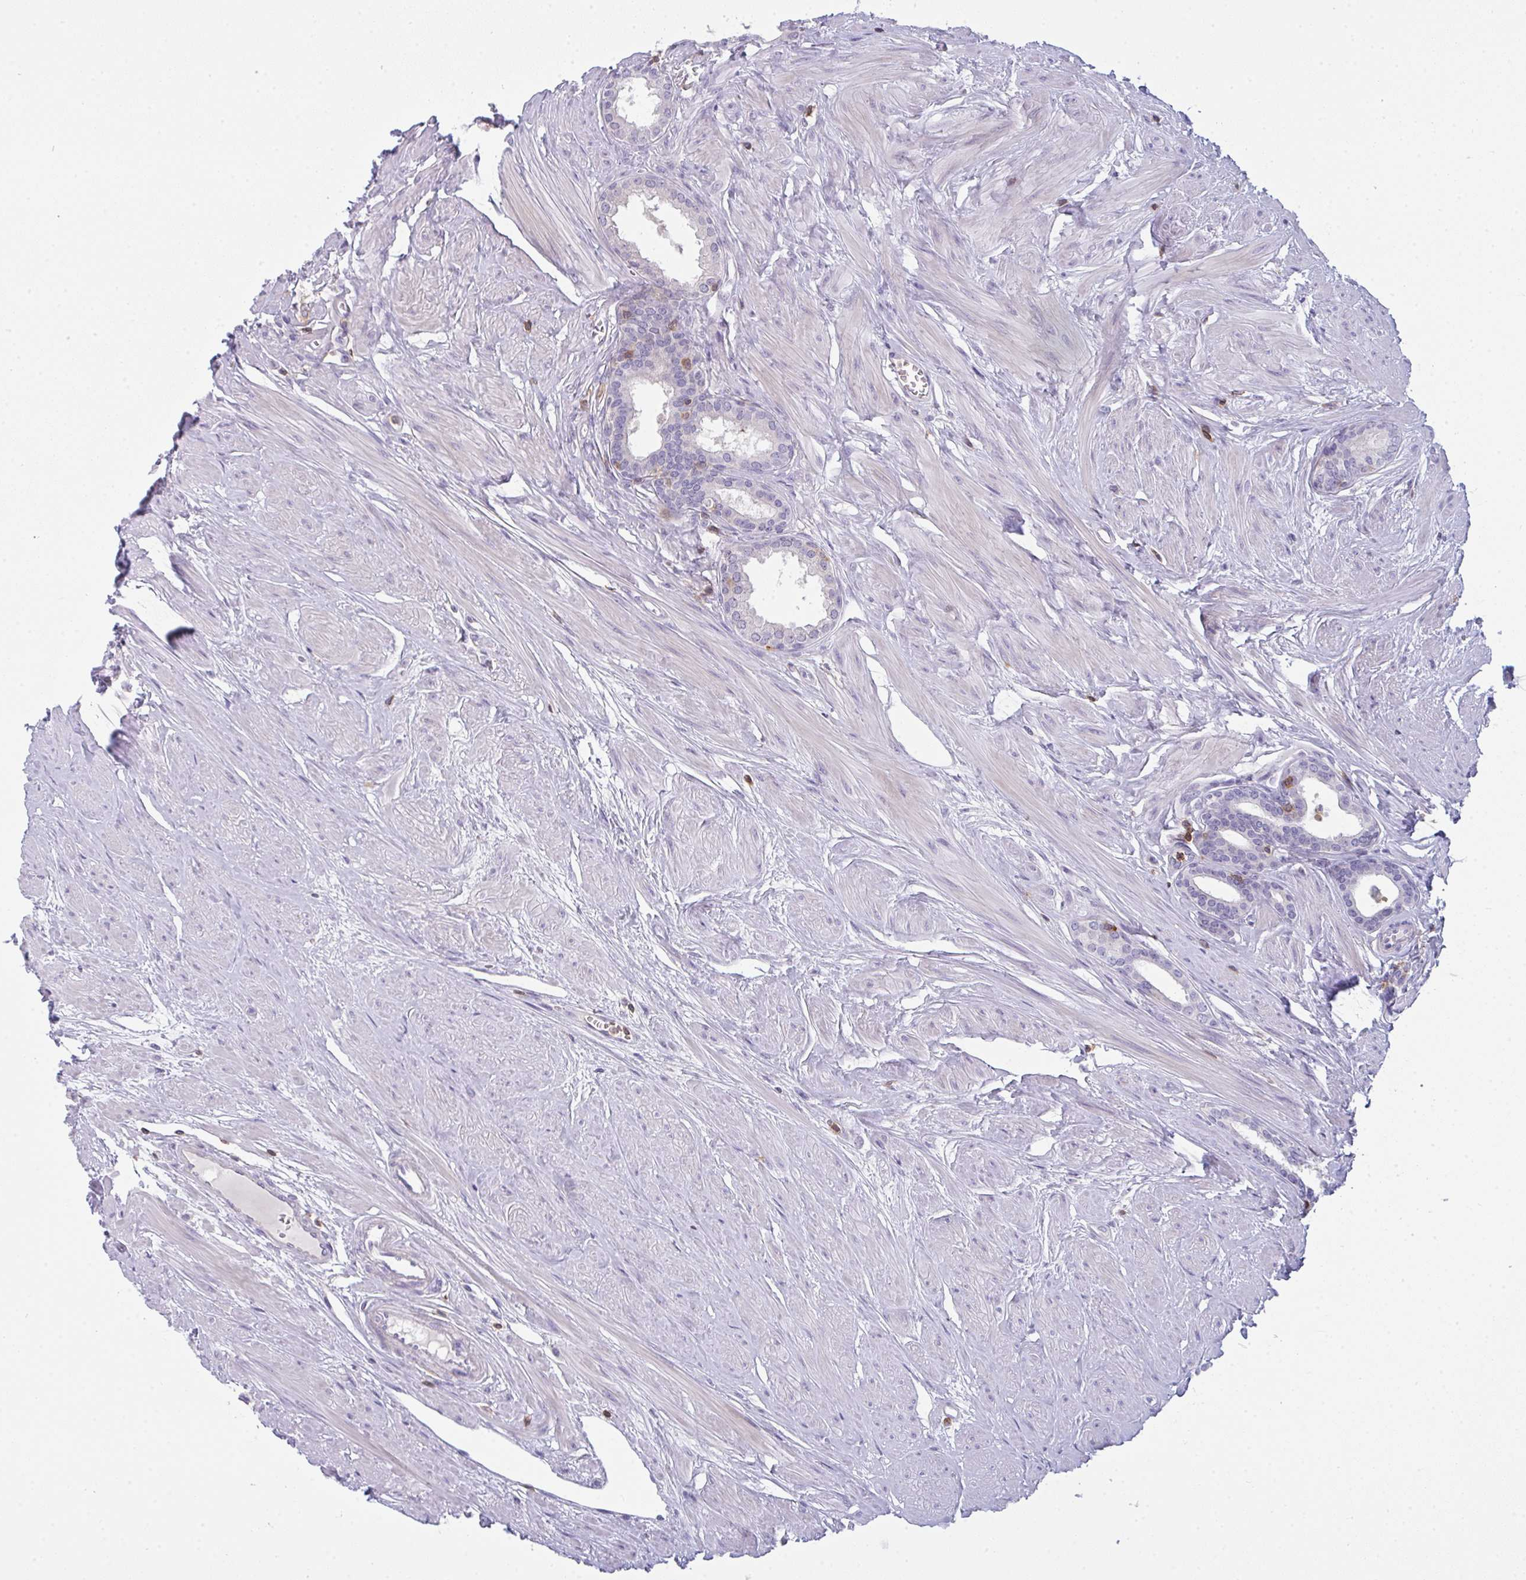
{"staining": {"intensity": "negative", "quantity": "none", "location": "none"}, "tissue": "prostate", "cell_type": "Glandular cells", "image_type": "normal", "snomed": [{"axis": "morphology", "description": "Normal tissue, NOS"}, {"axis": "topography", "description": "Prostate"}, {"axis": "topography", "description": "Peripheral nerve tissue"}], "caption": "Glandular cells are negative for brown protein staining in normal prostate. (IHC, brightfield microscopy, high magnification).", "gene": "CD80", "patient": {"sex": "male", "age": 55}}